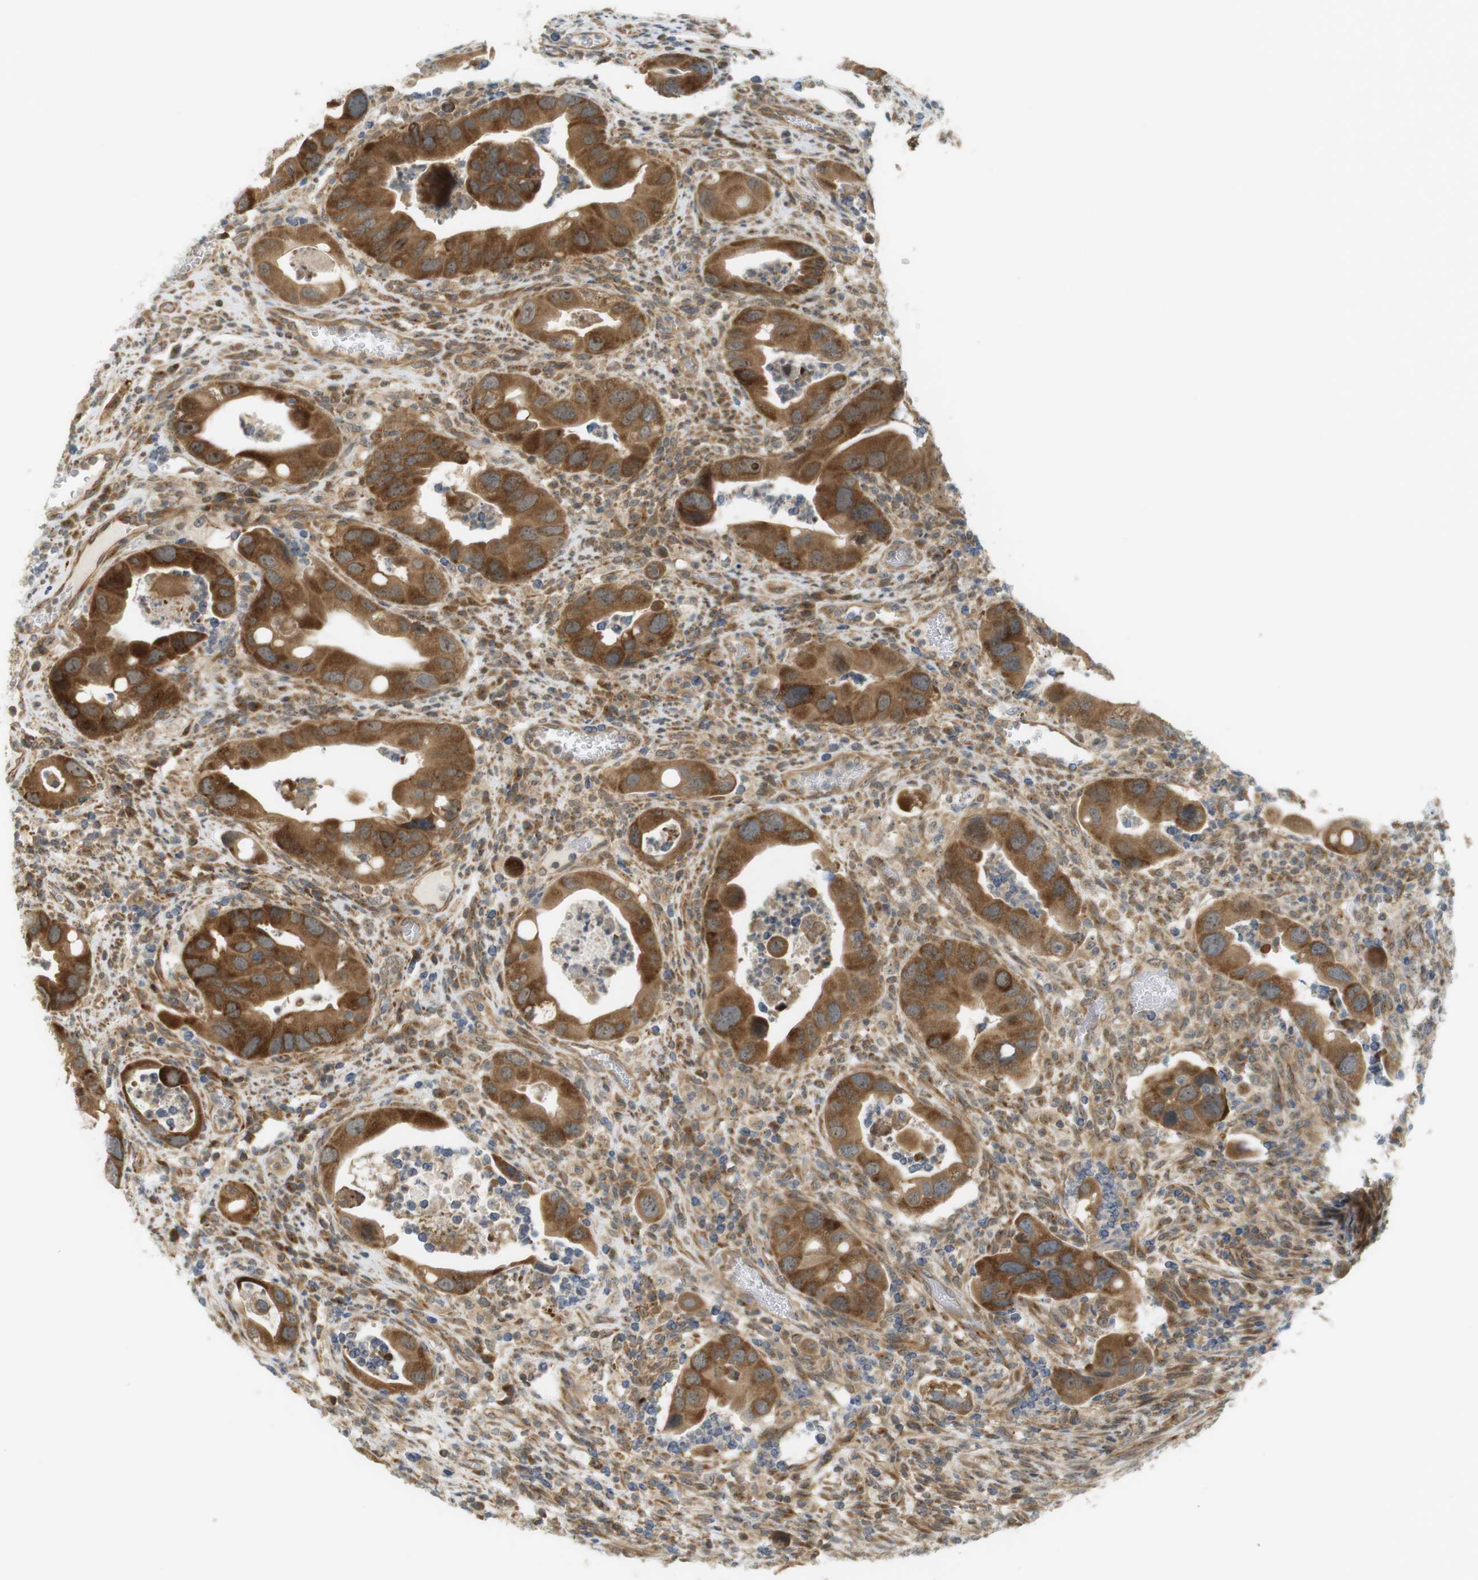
{"staining": {"intensity": "strong", "quantity": ">75%", "location": "cytoplasmic/membranous,nuclear"}, "tissue": "colorectal cancer", "cell_type": "Tumor cells", "image_type": "cancer", "snomed": [{"axis": "morphology", "description": "Adenocarcinoma, NOS"}, {"axis": "topography", "description": "Rectum"}], "caption": "This is an image of immunohistochemistry staining of adenocarcinoma (colorectal), which shows strong positivity in the cytoplasmic/membranous and nuclear of tumor cells.", "gene": "PA2G4", "patient": {"sex": "female", "age": 57}}